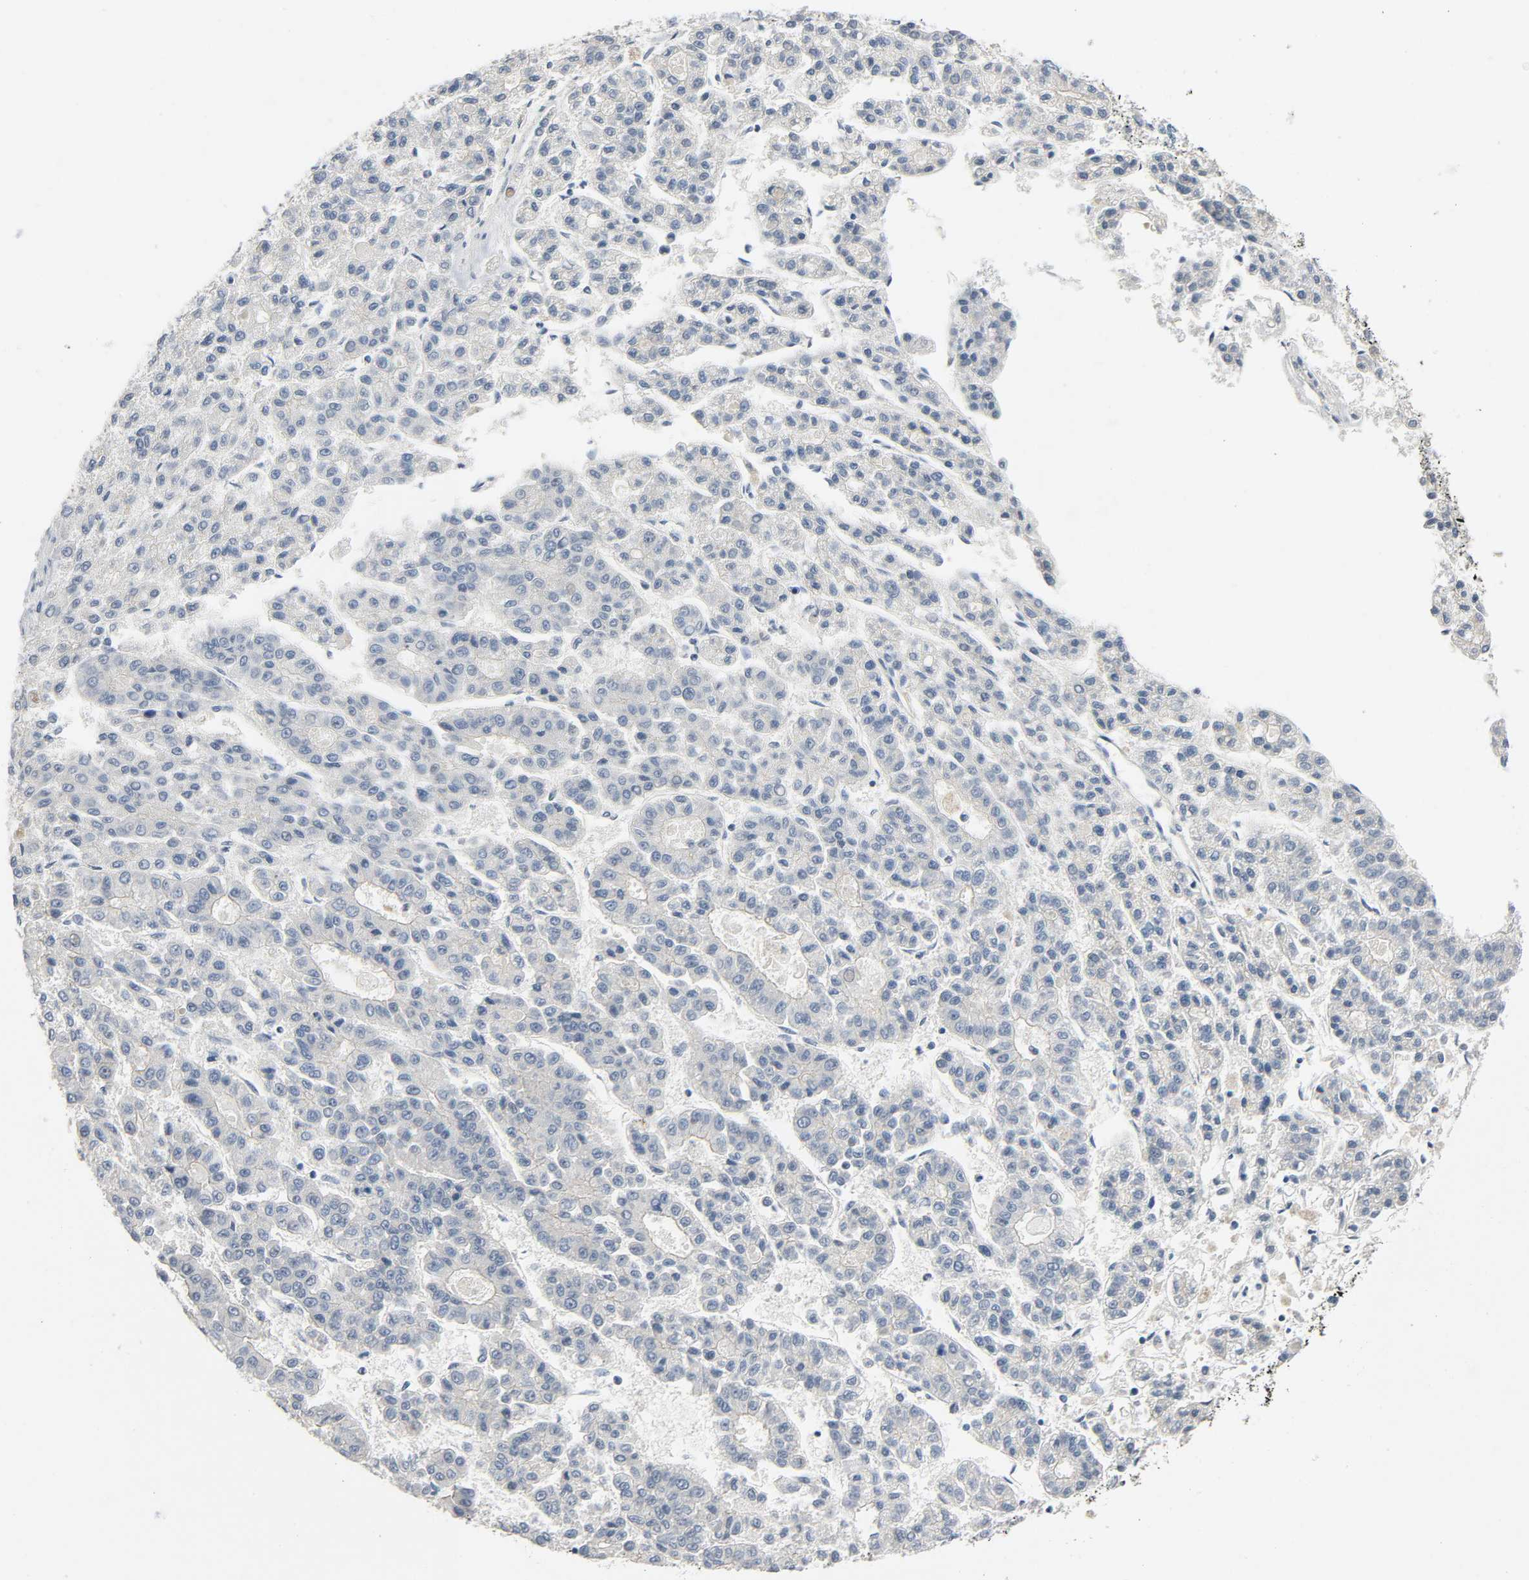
{"staining": {"intensity": "negative", "quantity": "none", "location": "none"}, "tissue": "liver cancer", "cell_type": "Tumor cells", "image_type": "cancer", "snomed": [{"axis": "morphology", "description": "Carcinoma, Hepatocellular, NOS"}, {"axis": "topography", "description": "Liver"}], "caption": "High magnification brightfield microscopy of liver cancer (hepatocellular carcinoma) stained with DAB (3,3'-diaminobenzidine) (brown) and counterstained with hematoxylin (blue): tumor cells show no significant staining. The staining was performed using DAB to visualize the protein expression in brown, while the nuclei were stained in blue with hematoxylin (Magnification: 20x).", "gene": "LIMCH1", "patient": {"sex": "male", "age": 70}}